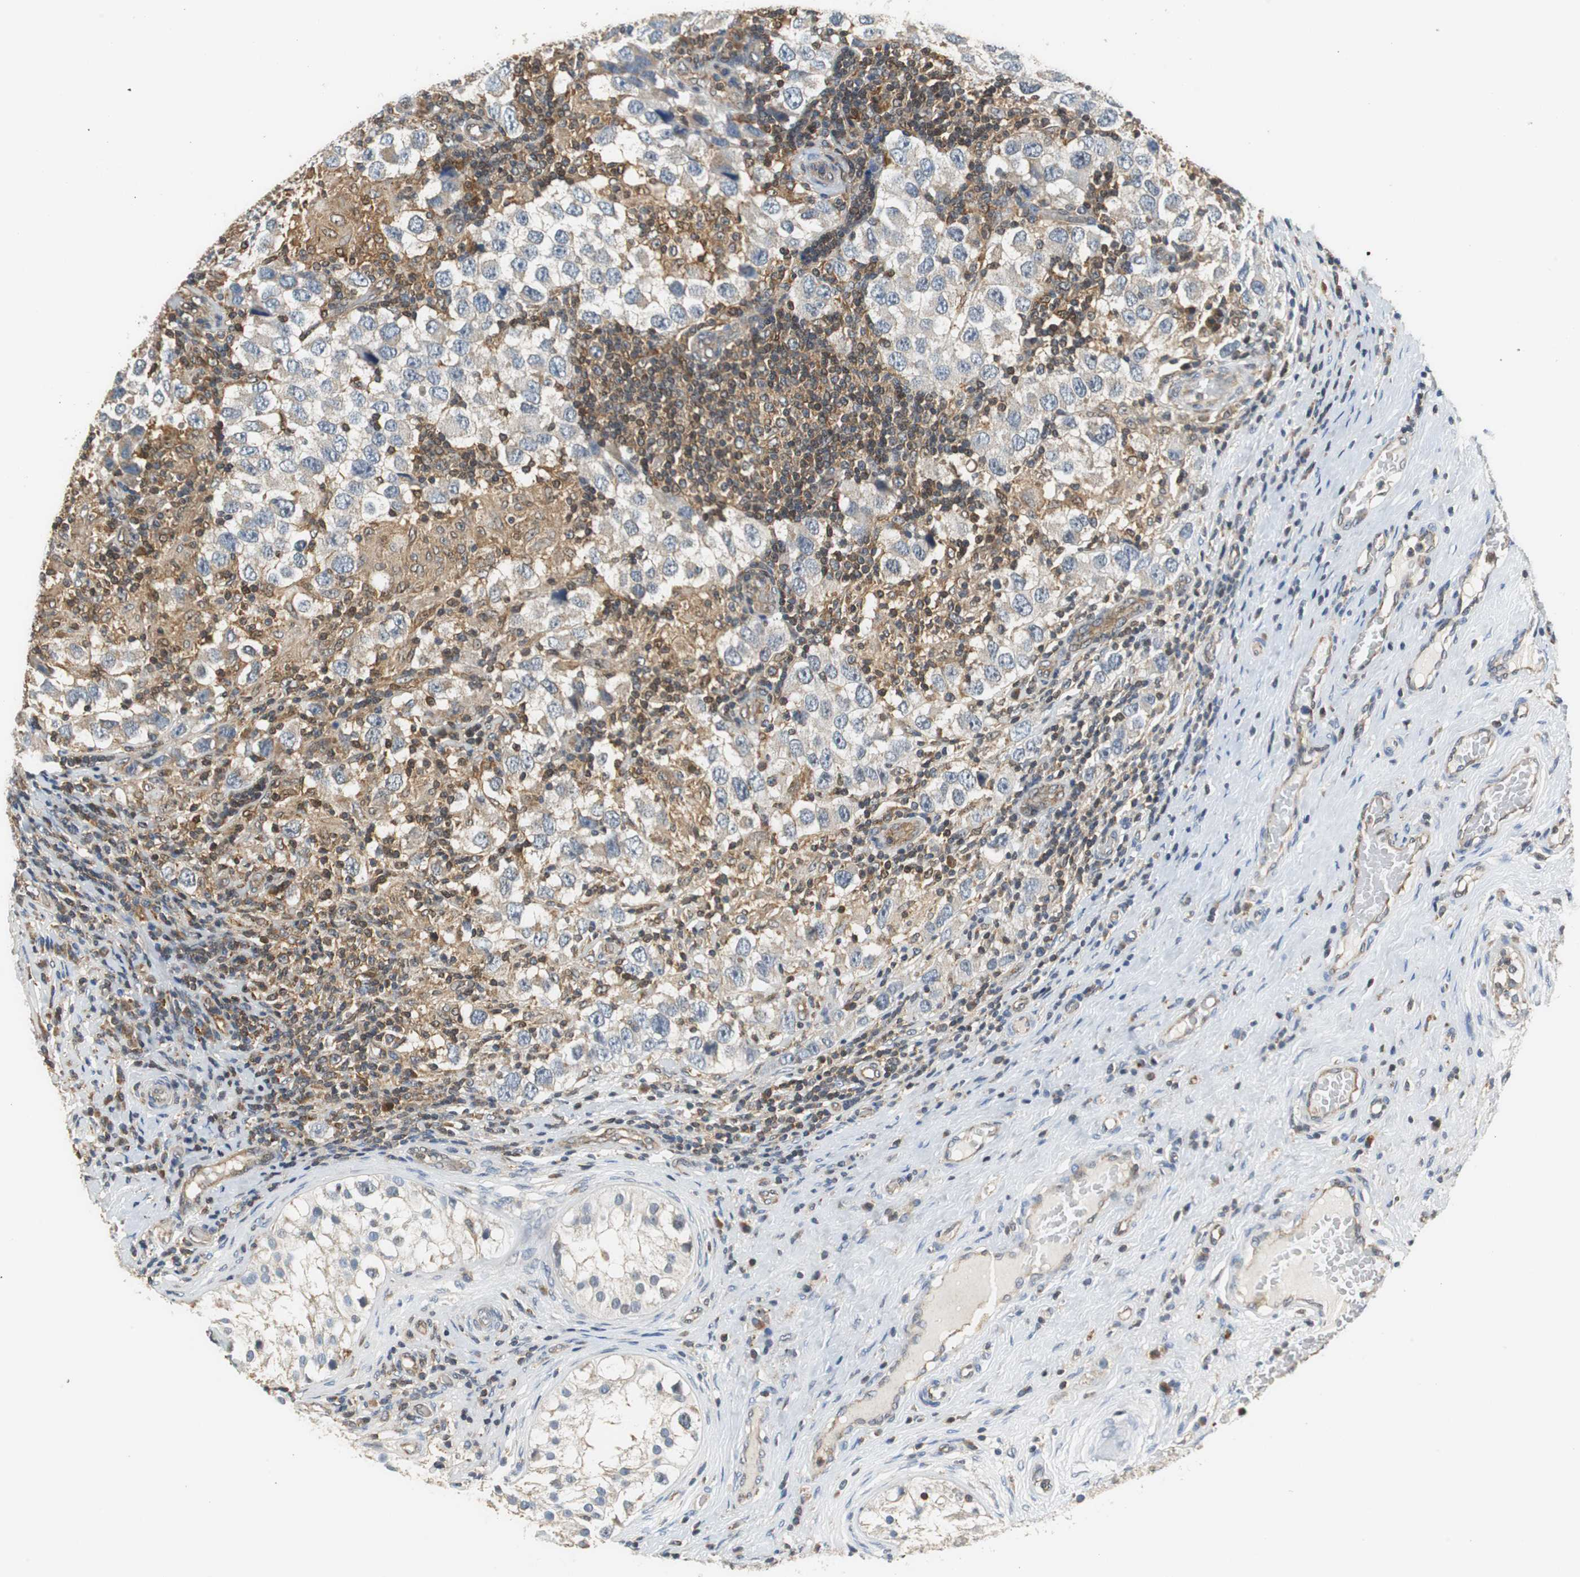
{"staining": {"intensity": "weak", "quantity": "25%-75%", "location": "cytoplasmic/membranous"}, "tissue": "testis cancer", "cell_type": "Tumor cells", "image_type": "cancer", "snomed": [{"axis": "morphology", "description": "Carcinoma, Embryonal, NOS"}, {"axis": "topography", "description": "Testis"}], "caption": "The immunohistochemical stain highlights weak cytoplasmic/membranous staining in tumor cells of testis embryonal carcinoma tissue.", "gene": "GSDMD", "patient": {"sex": "male", "age": 21}}